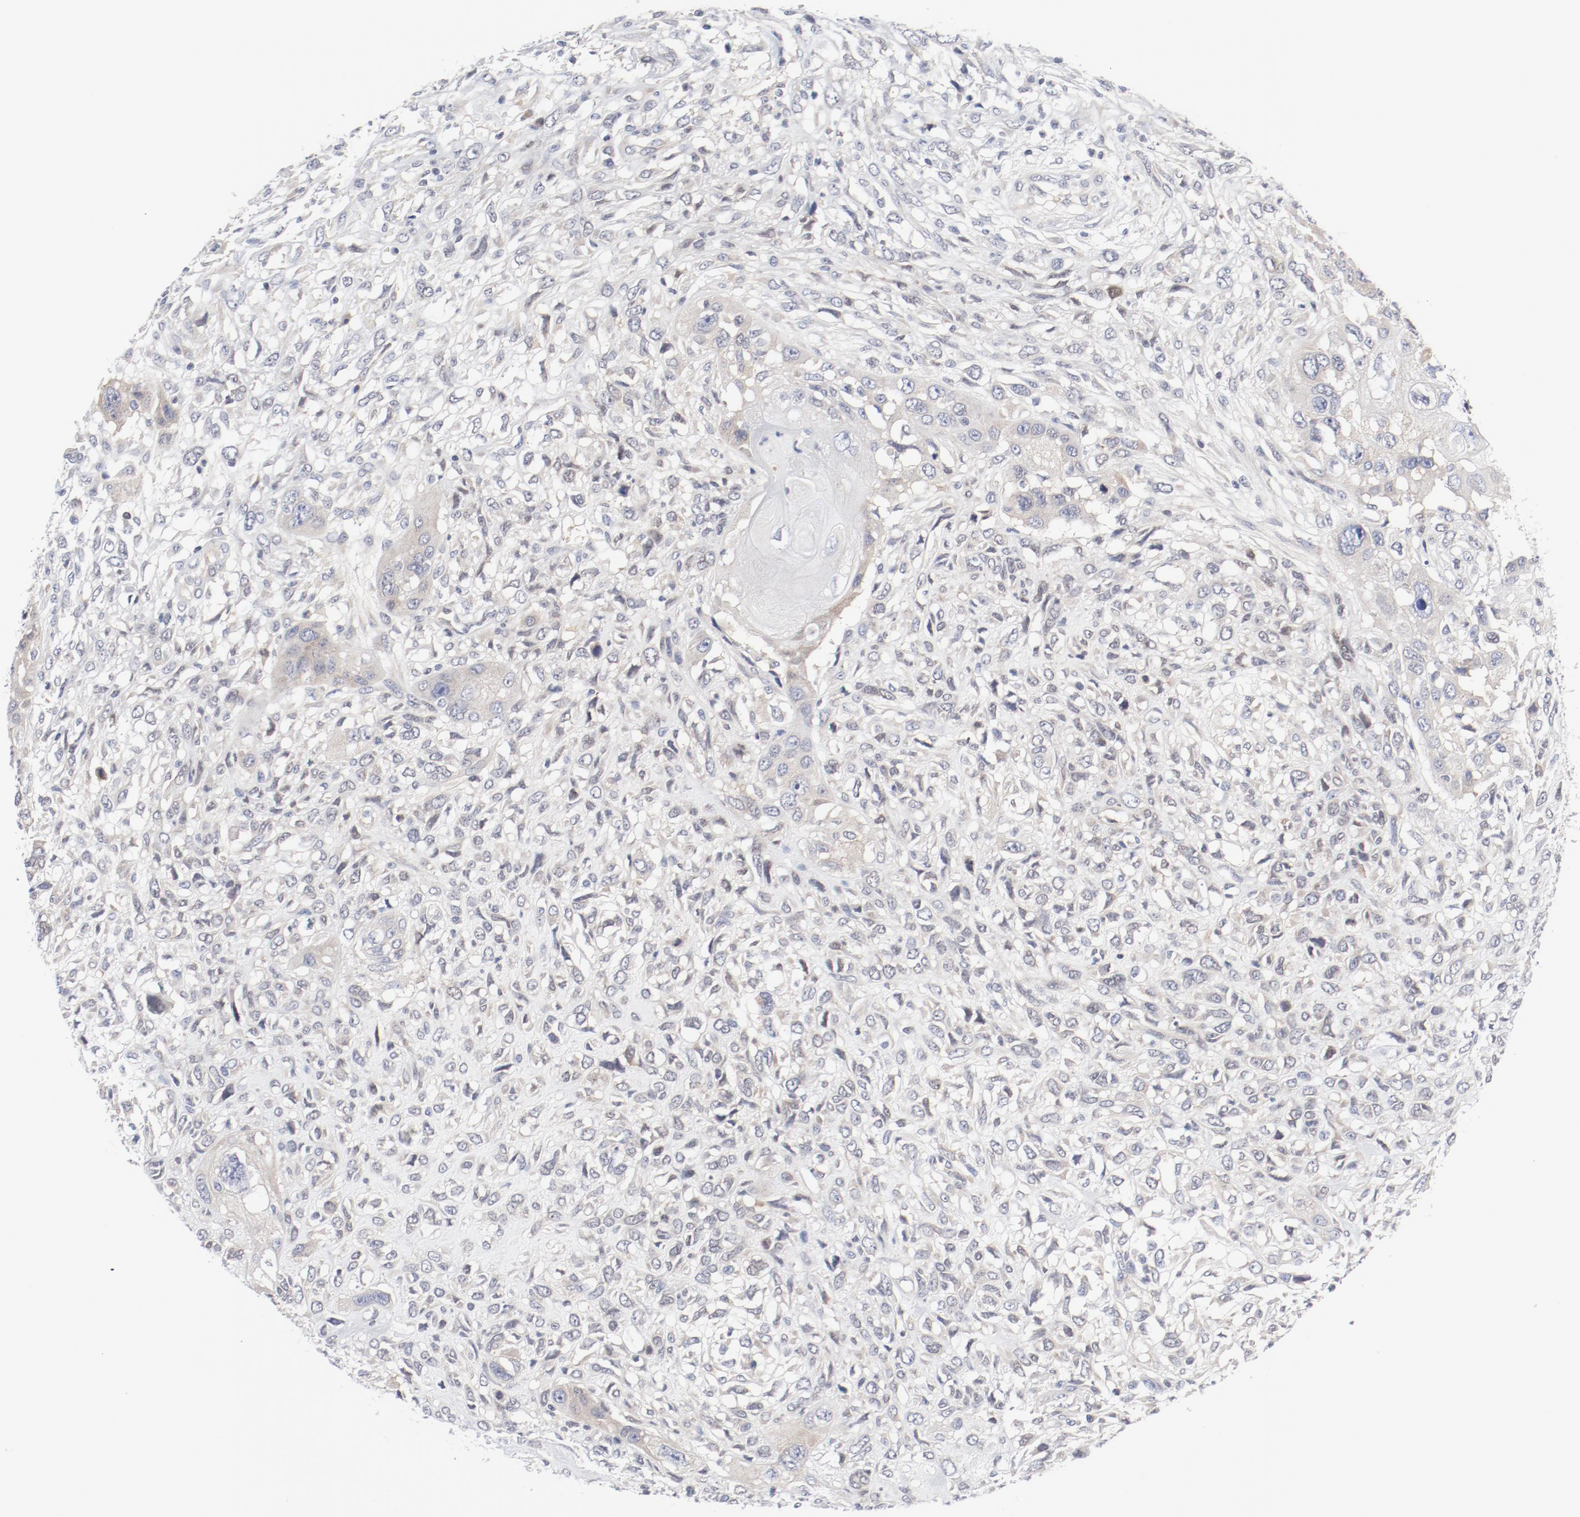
{"staining": {"intensity": "negative", "quantity": "none", "location": "none"}, "tissue": "head and neck cancer", "cell_type": "Tumor cells", "image_type": "cancer", "snomed": [{"axis": "morphology", "description": "Neoplasm, malignant, NOS"}, {"axis": "topography", "description": "Salivary gland"}, {"axis": "topography", "description": "Head-Neck"}], "caption": "The immunohistochemistry micrograph has no significant expression in tumor cells of head and neck cancer tissue.", "gene": "BAD", "patient": {"sex": "male", "age": 43}}